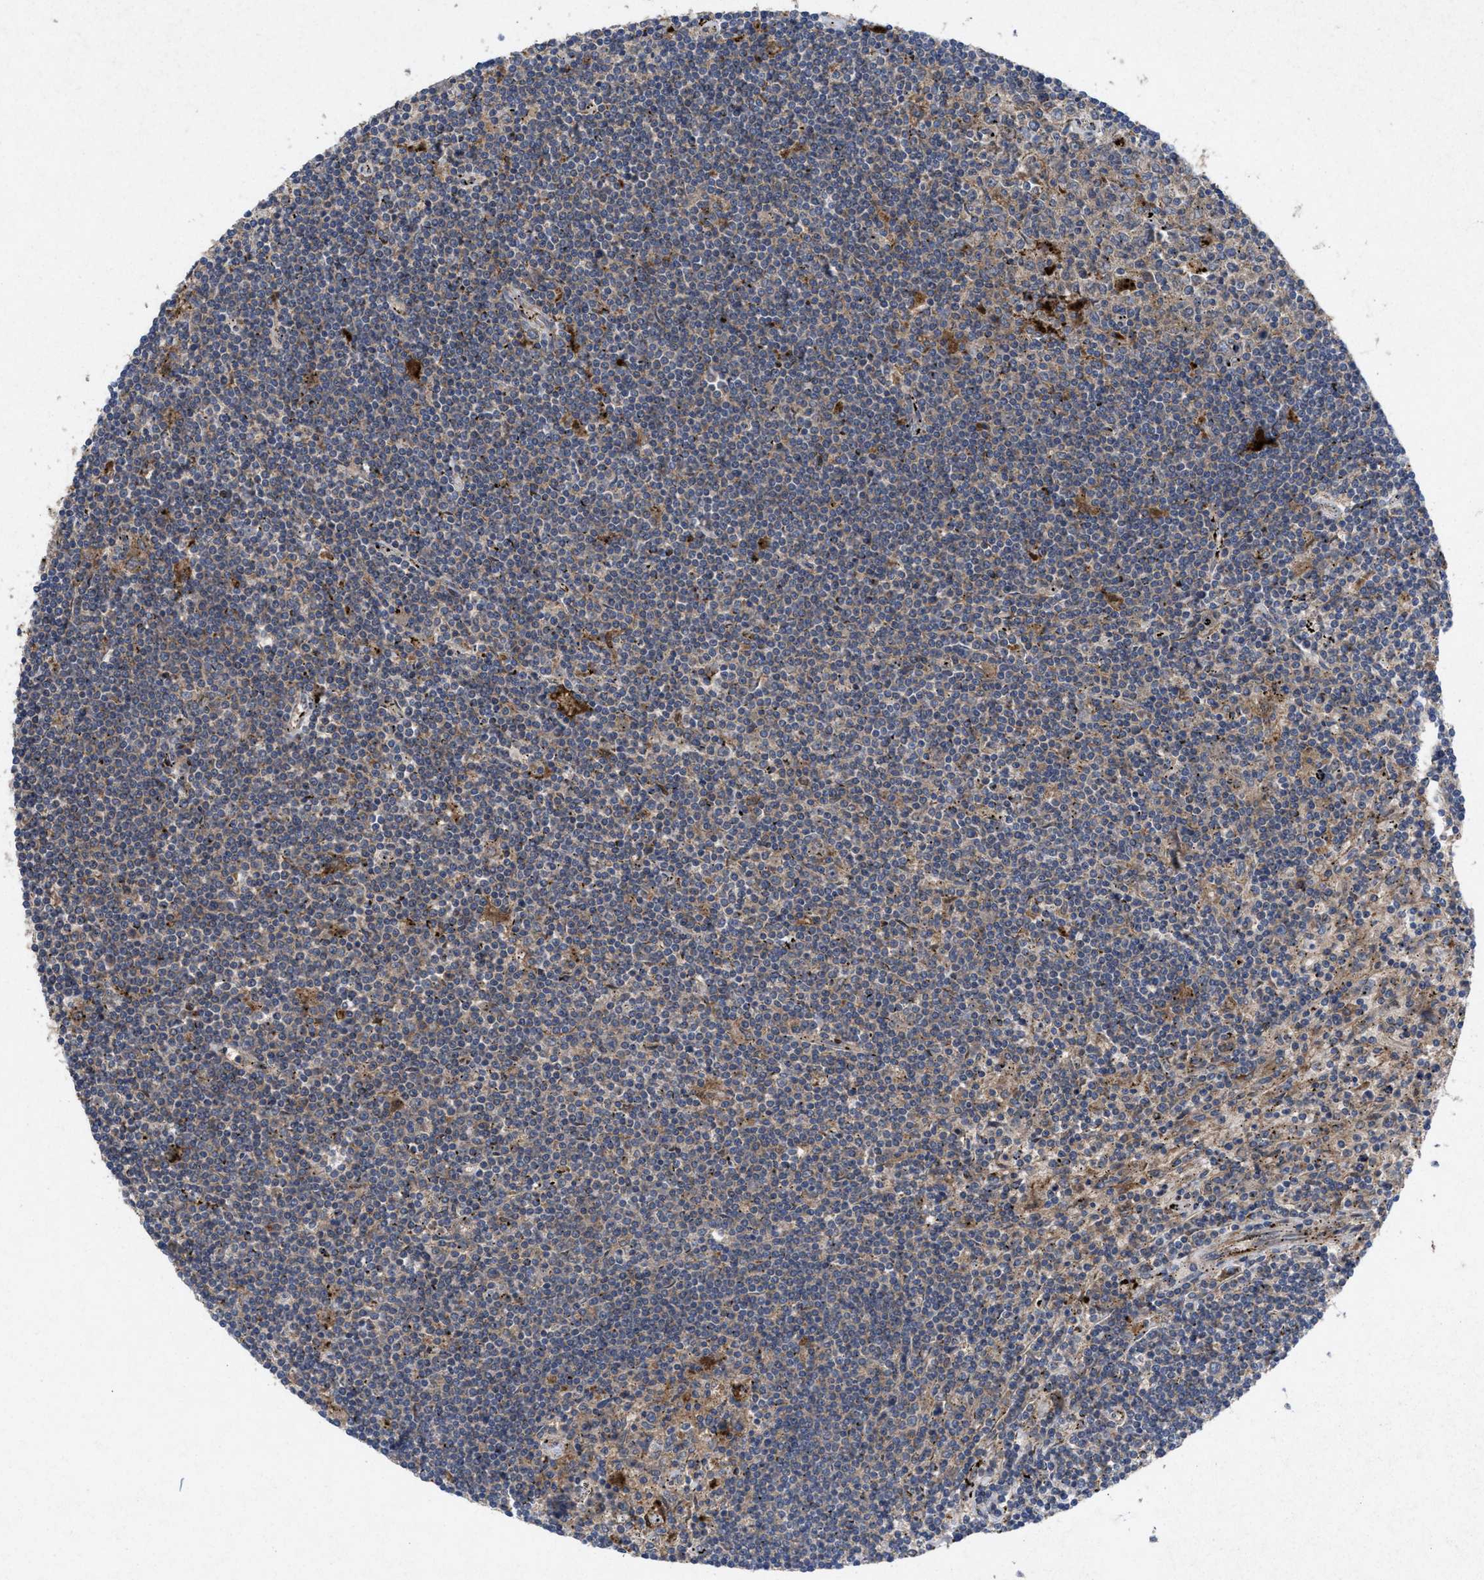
{"staining": {"intensity": "weak", "quantity": "<25%", "location": "cytoplasmic/membranous"}, "tissue": "lymphoma", "cell_type": "Tumor cells", "image_type": "cancer", "snomed": [{"axis": "morphology", "description": "Malignant lymphoma, non-Hodgkin's type, Low grade"}, {"axis": "topography", "description": "Spleen"}], "caption": "This is an immunohistochemistry (IHC) photomicrograph of human low-grade malignant lymphoma, non-Hodgkin's type. There is no staining in tumor cells.", "gene": "MSI2", "patient": {"sex": "male", "age": 76}}